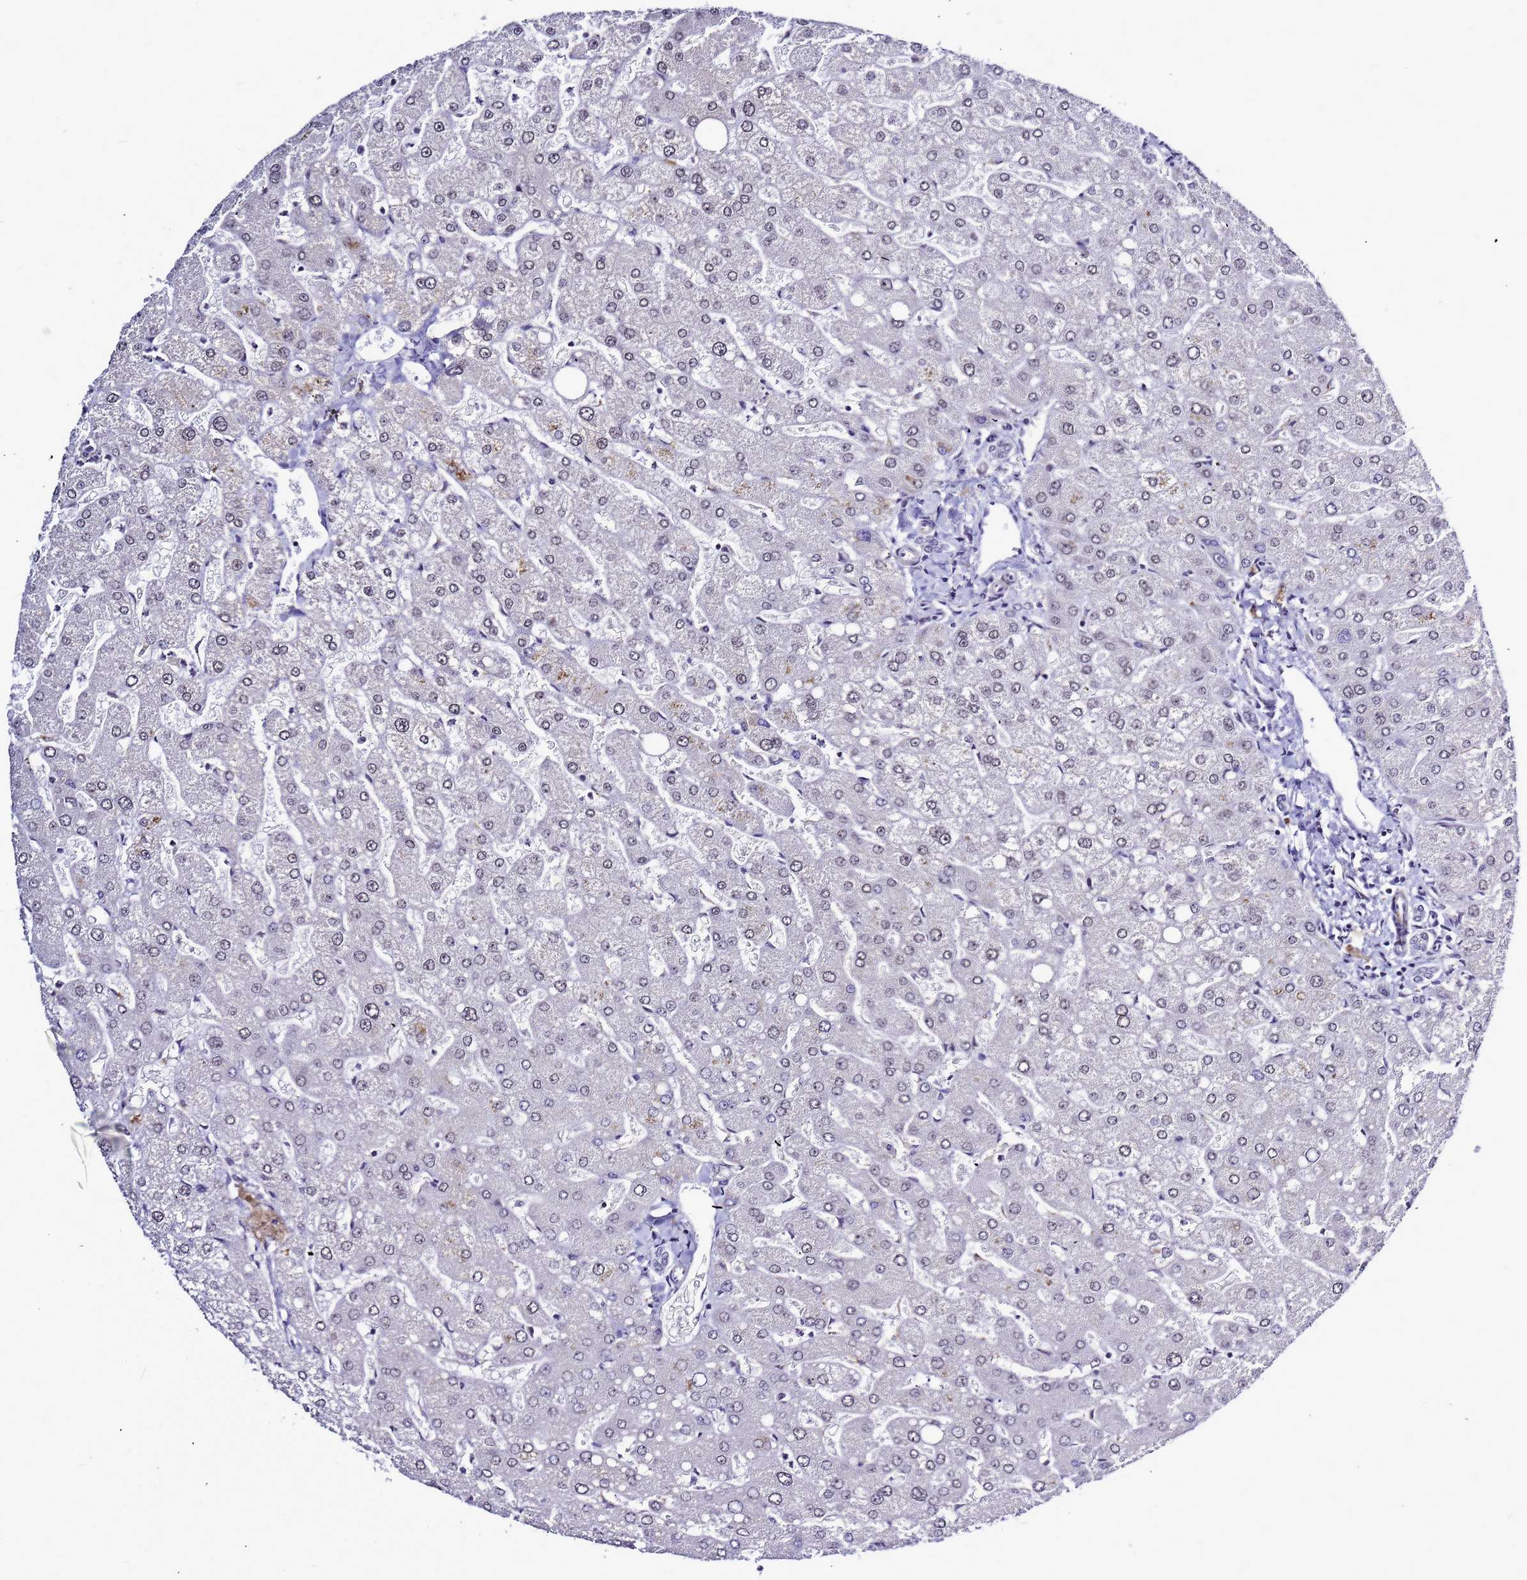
{"staining": {"intensity": "negative", "quantity": "none", "location": "none"}, "tissue": "liver", "cell_type": "Cholangiocytes", "image_type": "normal", "snomed": [{"axis": "morphology", "description": "Normal tissue, NOS"}, {"axis": "topography", "description": "Liver"}], "caption": "A histopathology image of liver stained for a protein shows no brown staining in cholangiocytes. (DAB (3,3'-diaminobenzidine) immunohistochemistry visualized using brightfield microscopy, high magnification).", "gene": "CXorf65", "patient": {"sex": "male", "age": 55}}